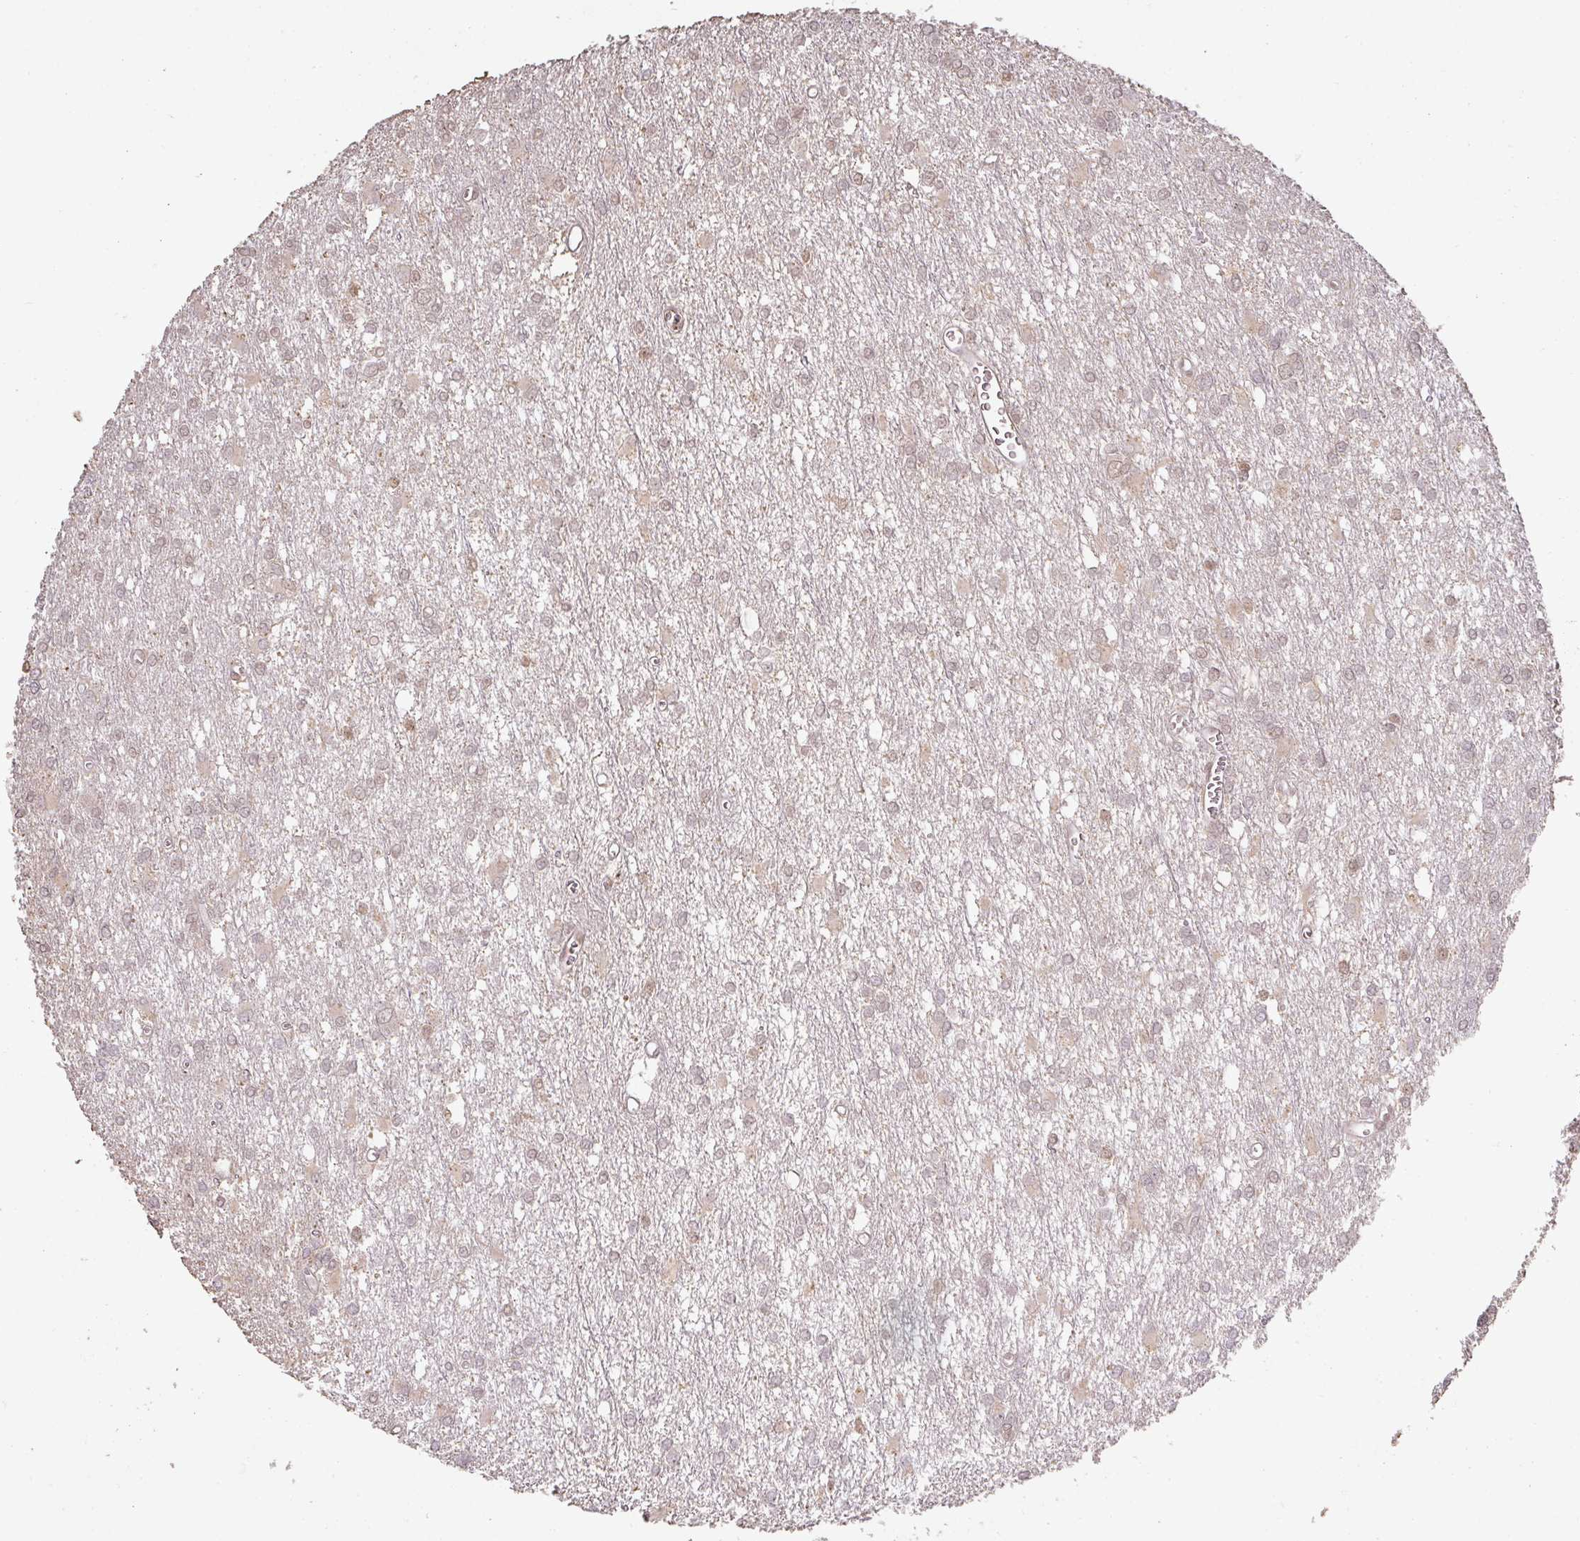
{"staining": {"intensity": "weak", "quantity": "25%-75%", "location": "nuclear"}, "tissue": "glioma", "cell_type": "Tumor cells", "image_type": "cancer", "snomed": [{"axis": "morphology", "description": "Glioma, malignant, High grade"}, {"axis": "topography", "description": "Brain"}], "caption": "A micrograph showing weak nuclear positivity in approximately 25%-75% of tumor cells in malignant high-grade glioma, as visualized by brown immunohistochemical staining.", "gene": "GPRIN2", "patient": {"sex": "male", "age": 48}}